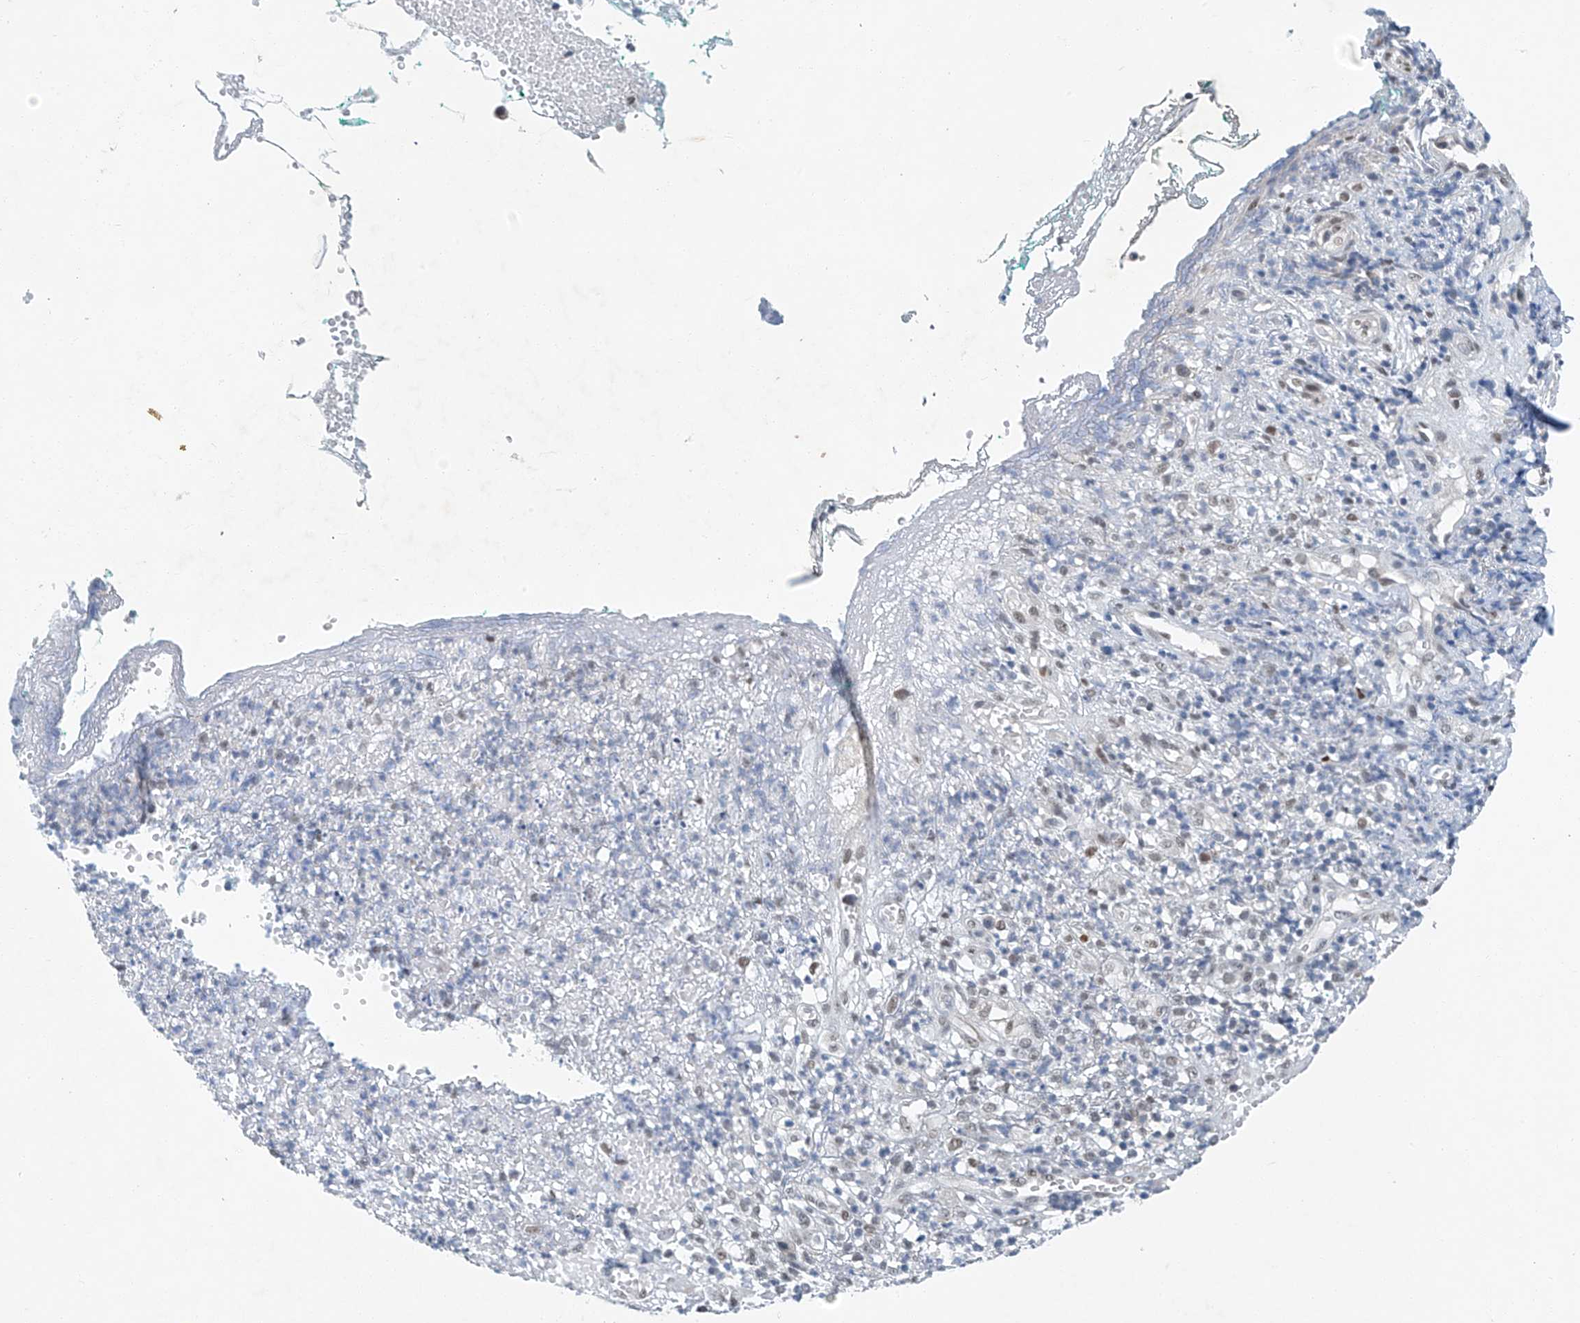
{"staining": {"intensity": "negative", "quantity": "none", "location": "none"}, "tissue": "adipose tissue", "cell_type": "Adipocytes", "image_type": "normal", "snomed": [{"axis": "morphology", "description": "Normal tissue, NOS"}, {"axis": "morphology", "description": "Basal cell carcinoma"}, {"axis": "topography", "description": "Cartilage tissue"}, {"axis": "topography", "description": "Nasopharynx"}, {"axis": "topography", "description": "Oral tissue"}], "caption": "Immunohistochemical staining of benign human adipose tissue demonstrates no significant positivity in adipocytes. (DAB (3,3'-diaminobenzidine) IHC visualized using brightfield microscopy, high magnification).", "gene": "TAF8", "patient": {"sex": "female", "age": 77}}